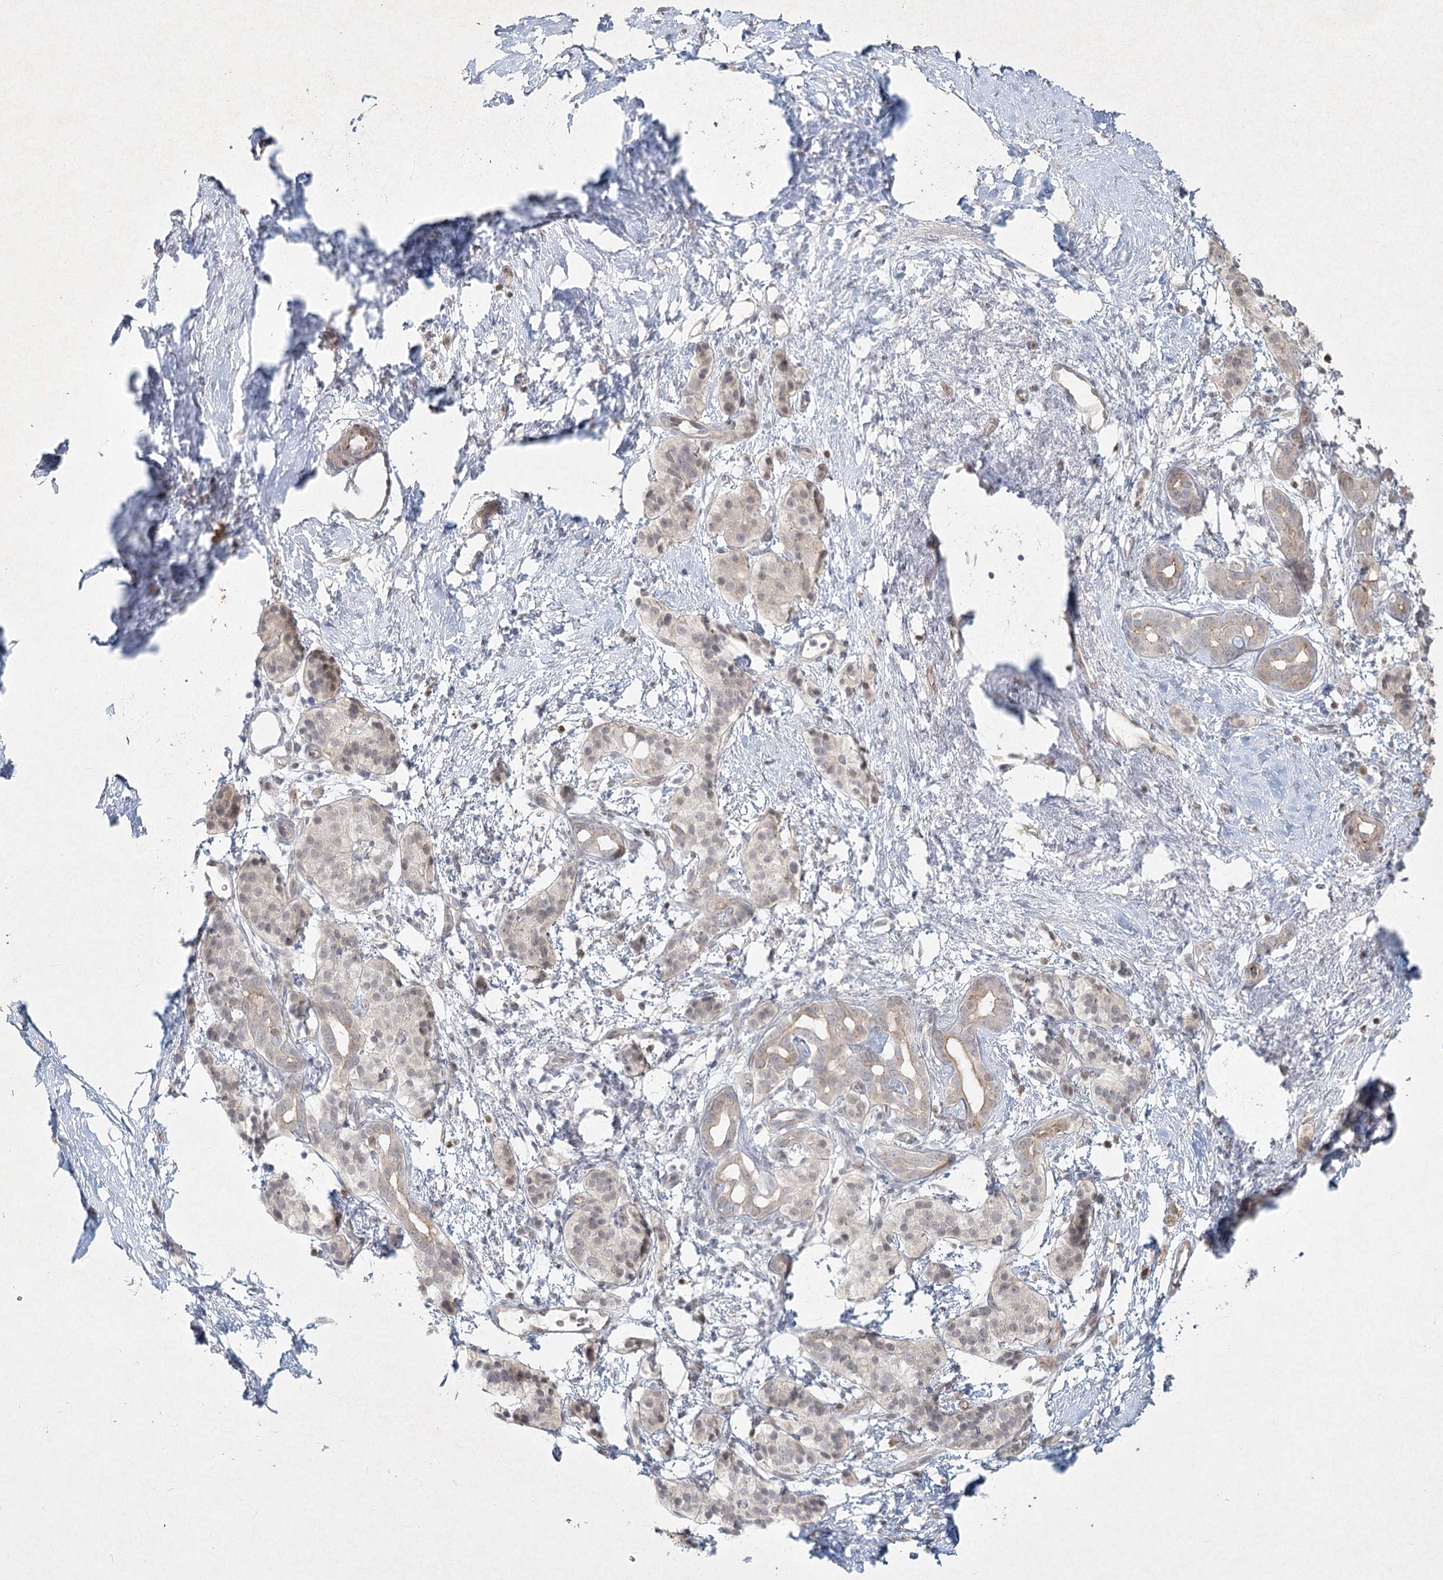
{"staining": {"intensity": "negative", "quantity": "none", "location": "none"}, "tissue": "pancreatic cancer", "cell_type": "Tumor cells", "image_type": "cancer", "snomed": [{"axis": "morphology", "description": "Adenocarcinoma, NOS"}, {"axis": "topography", "description": "Pancreas"}], "caption": "Tumor cells are negative for brown protein staining in pancreatic adenocarcinoma.", "gene": "LRP2BP", "patient": {"sex": "male", "age": 50}}